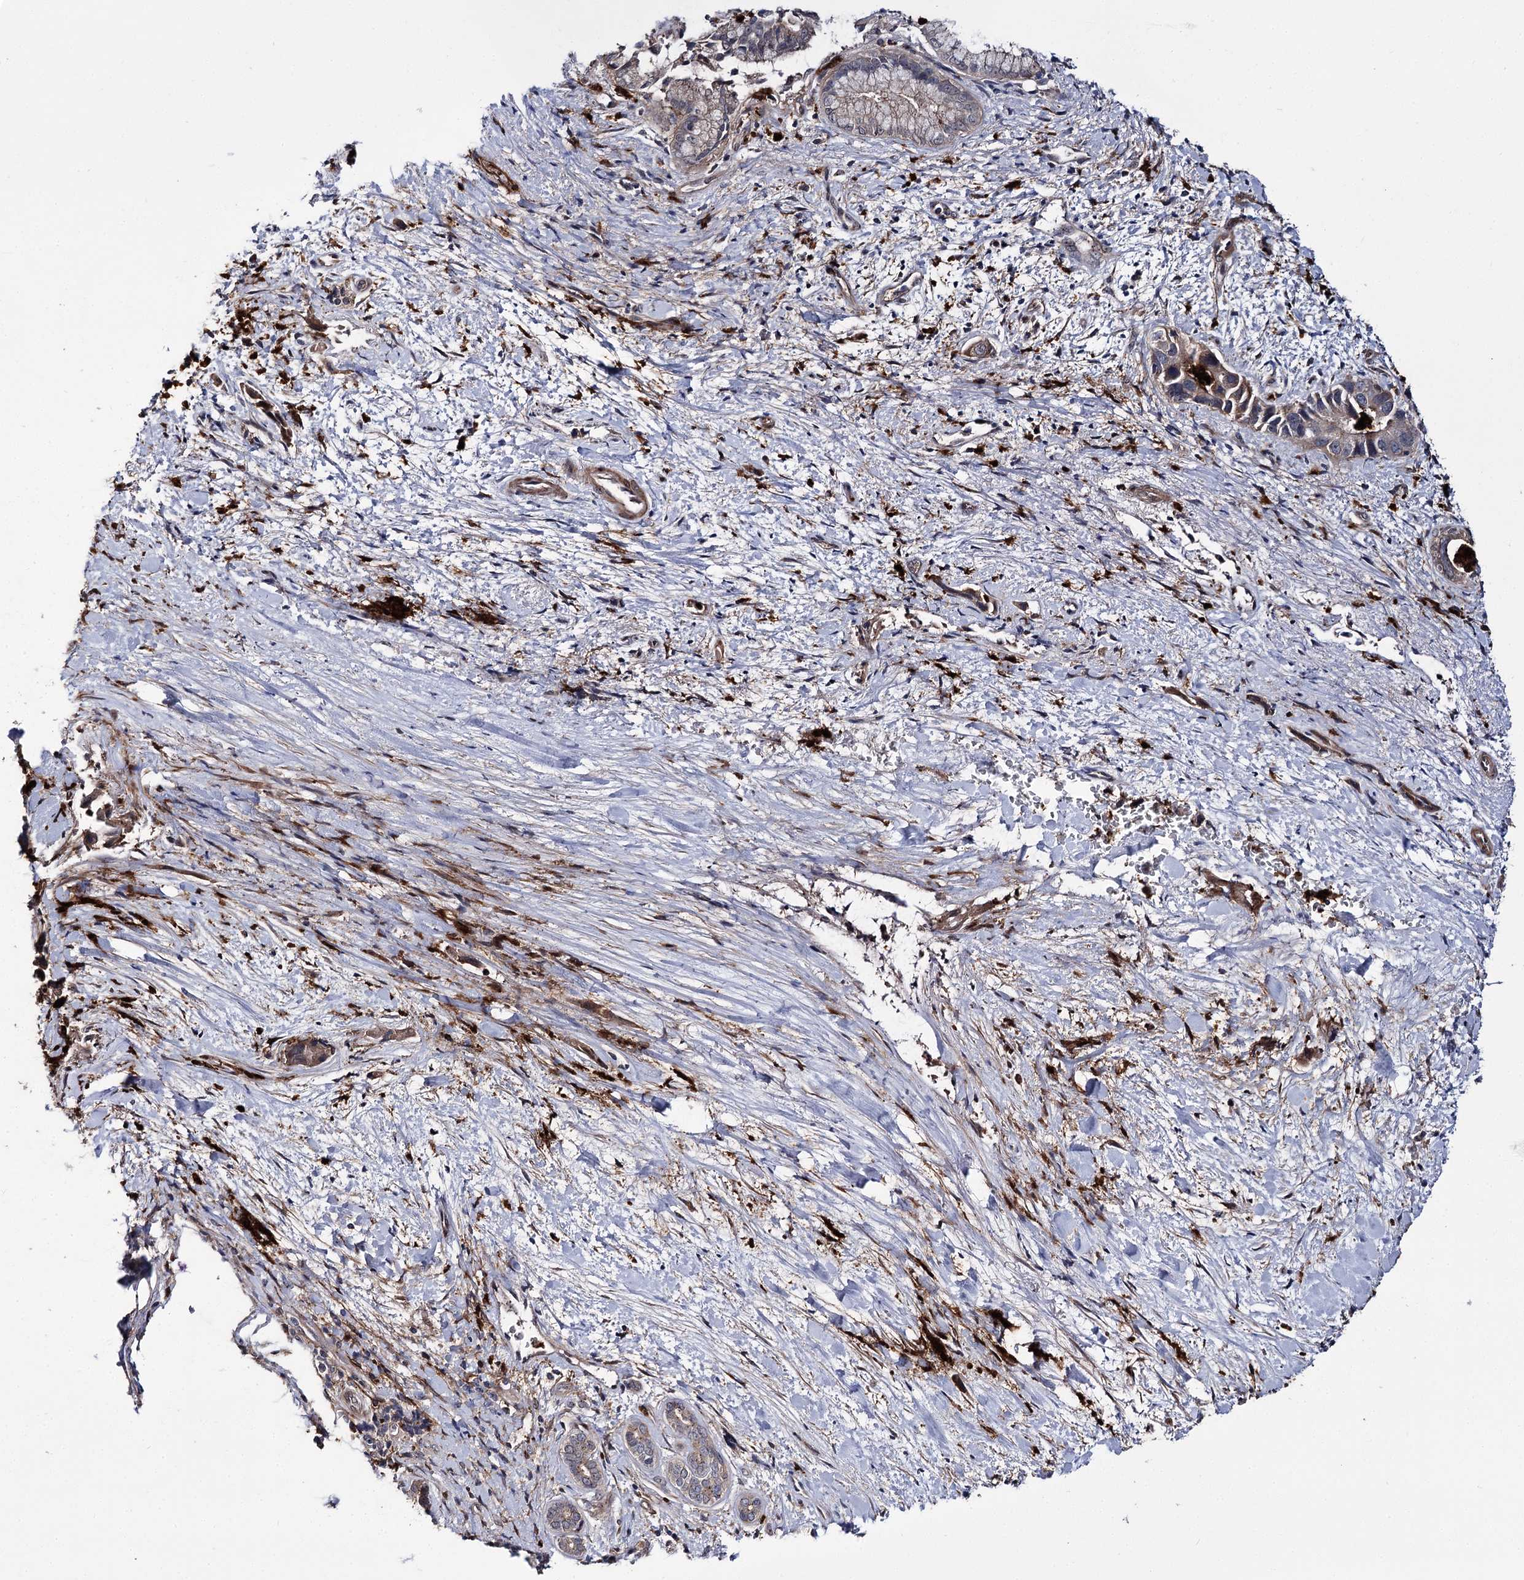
{"staining": {"intensity": "weak", "quantity": "<25%", "location": "cytoplasmic/membranous"}, "tissue": "pancreatic cancer", "cell_type": "Tumor cells", "image_type": "cancer", "snomed": [{"axis": "morphology", "description": "Adenocarcinoma, NOS"}, {"axis": "topography", "description": "Pancreas"}], "caption": "Immunohistochemical staining of human pancreatic cancer exhibits no significant staining in tumor cells. (Brightfield microscopy of DAB immunohistochemistry at high magnification).", "gene": "MINDY3", "patient": {"sex": "female", "age": 78}}